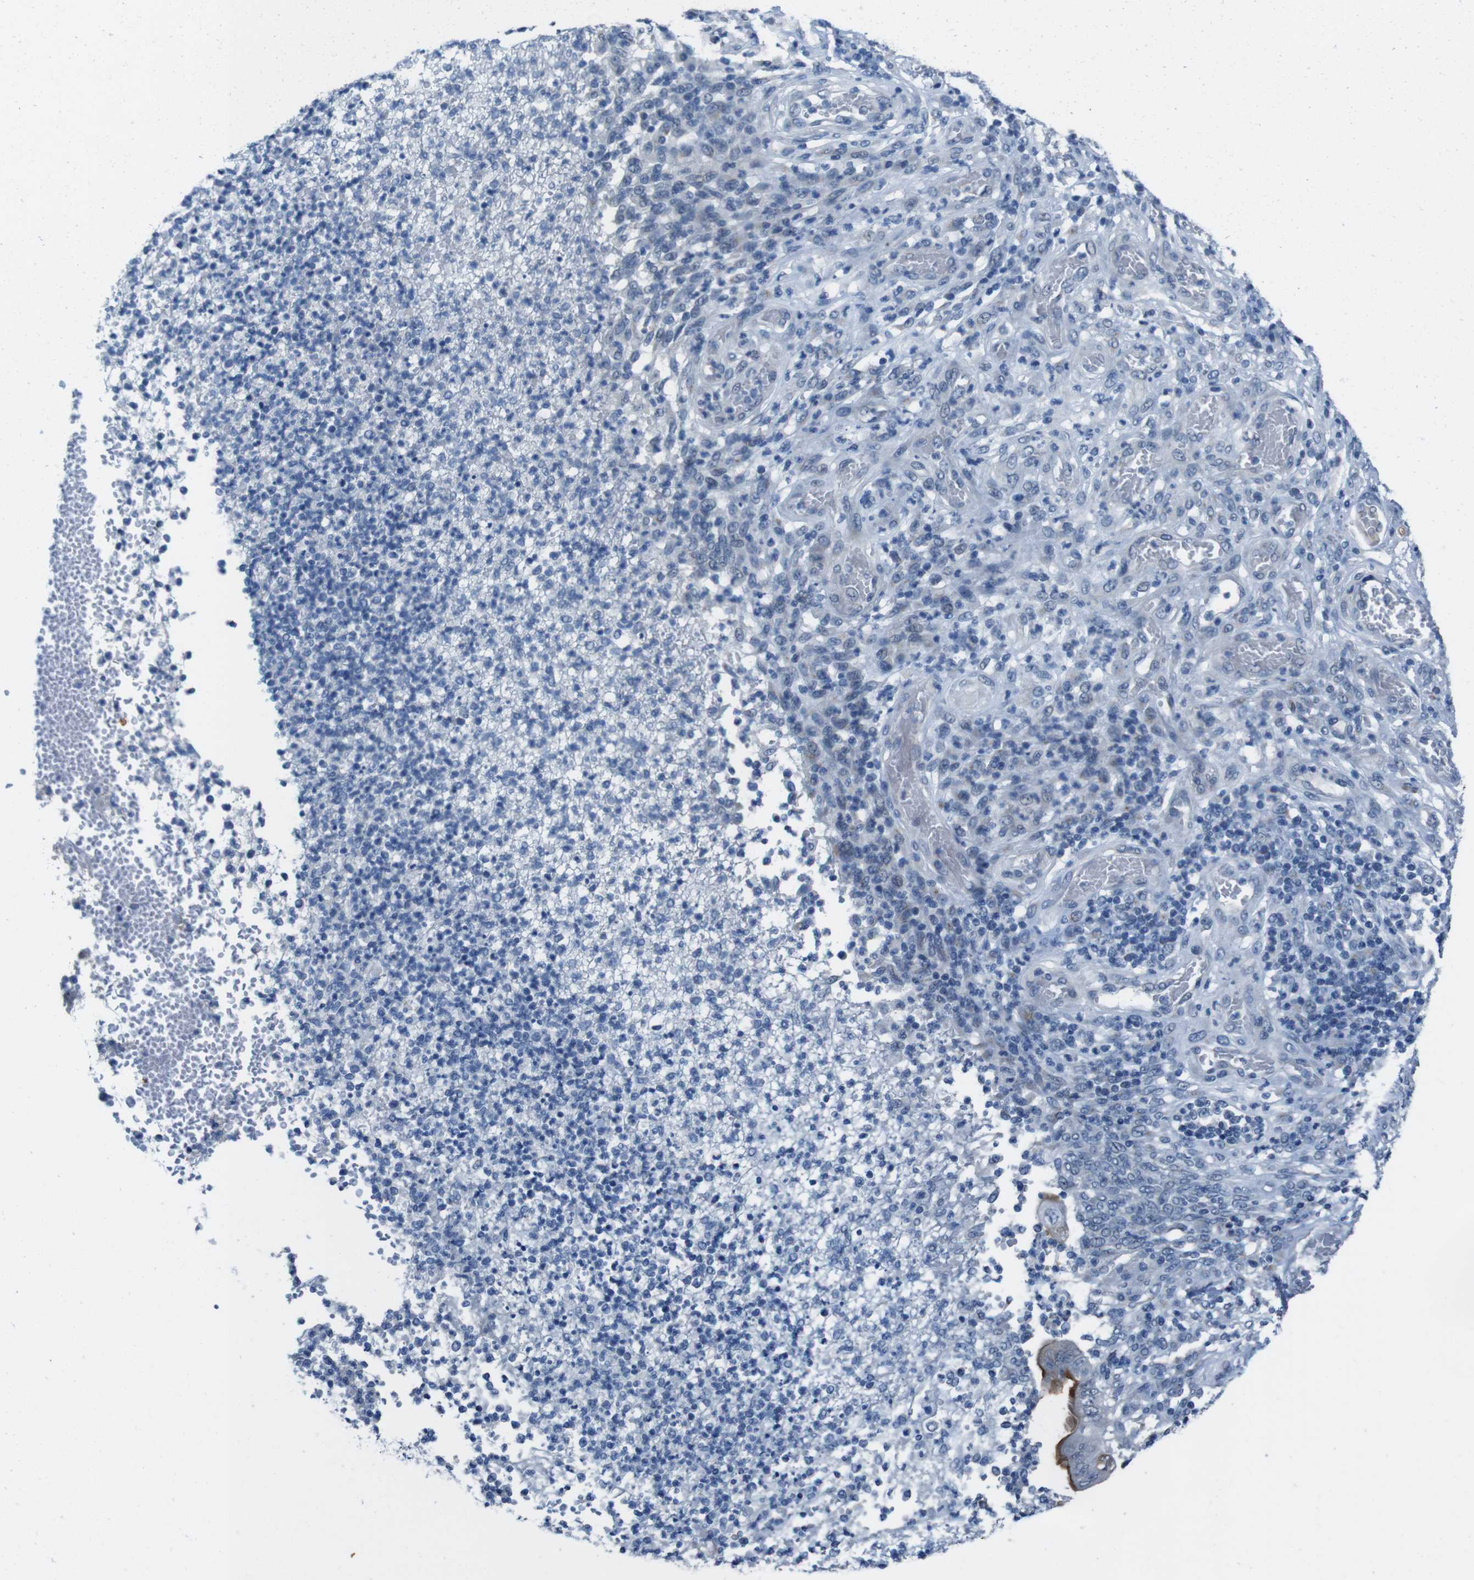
{"staining": {"intensity": "negative", "quantity": "none", "location": "none"}, "tissue": "stomach cancer", "cell_type": "Tumor cells", "image_type": "cancer", "snomed": [{"axis": "morphology", "description": "Adenocarcinoma, NOS"}, {"axis": "topography", "description": "Stomach"}], "caption": "Immunohistochemistry micrograph of neoplastic tissue: stomach cancer (adenocarcinoma) stained with DAB displays no significant protein expression in tumor cells.", "gene": "CDHR2", "patient": {"sex": "female", "age": 73}}